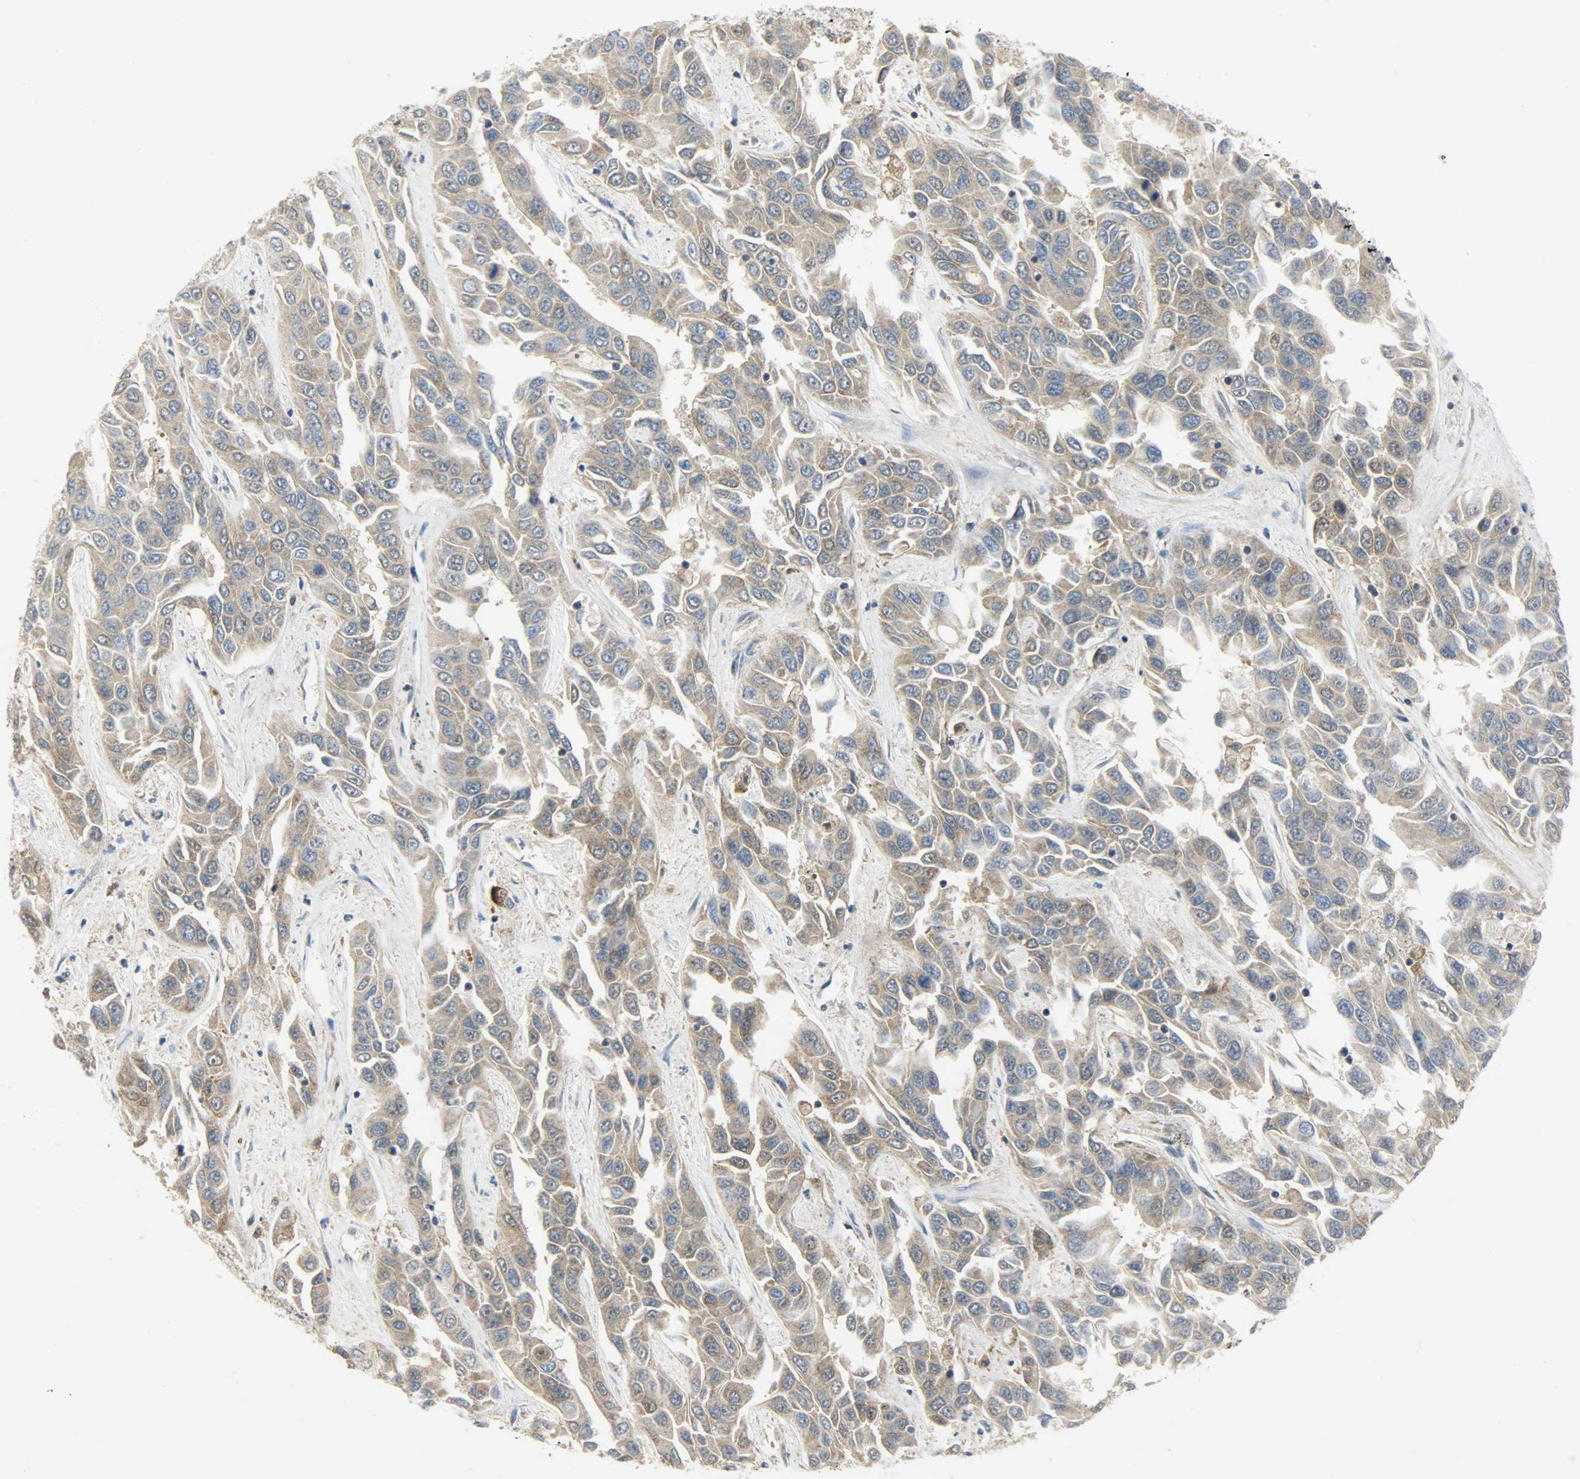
{"staining": {"intensity": "moderate", "quantity": ">75%", "location": "cytoplasmic/membranous"}, "tissue": "liver cancer", "cell_type": "Tumor cells", "image_type": "cancer", "snomed": [{"axis": "morphology", "description": "Cholangiocarcinoma"}, {"axis": "topography", "description": "Liver"}], "caption": "Protein analysis of liver cancer (cholangiocarcinoma) tissue reveals moderate cytoplasmic/membranous expression in approximately >75% of tumor cells.", "gene": "TRIM21", "patient": {"sex": "female", "age": 52}}